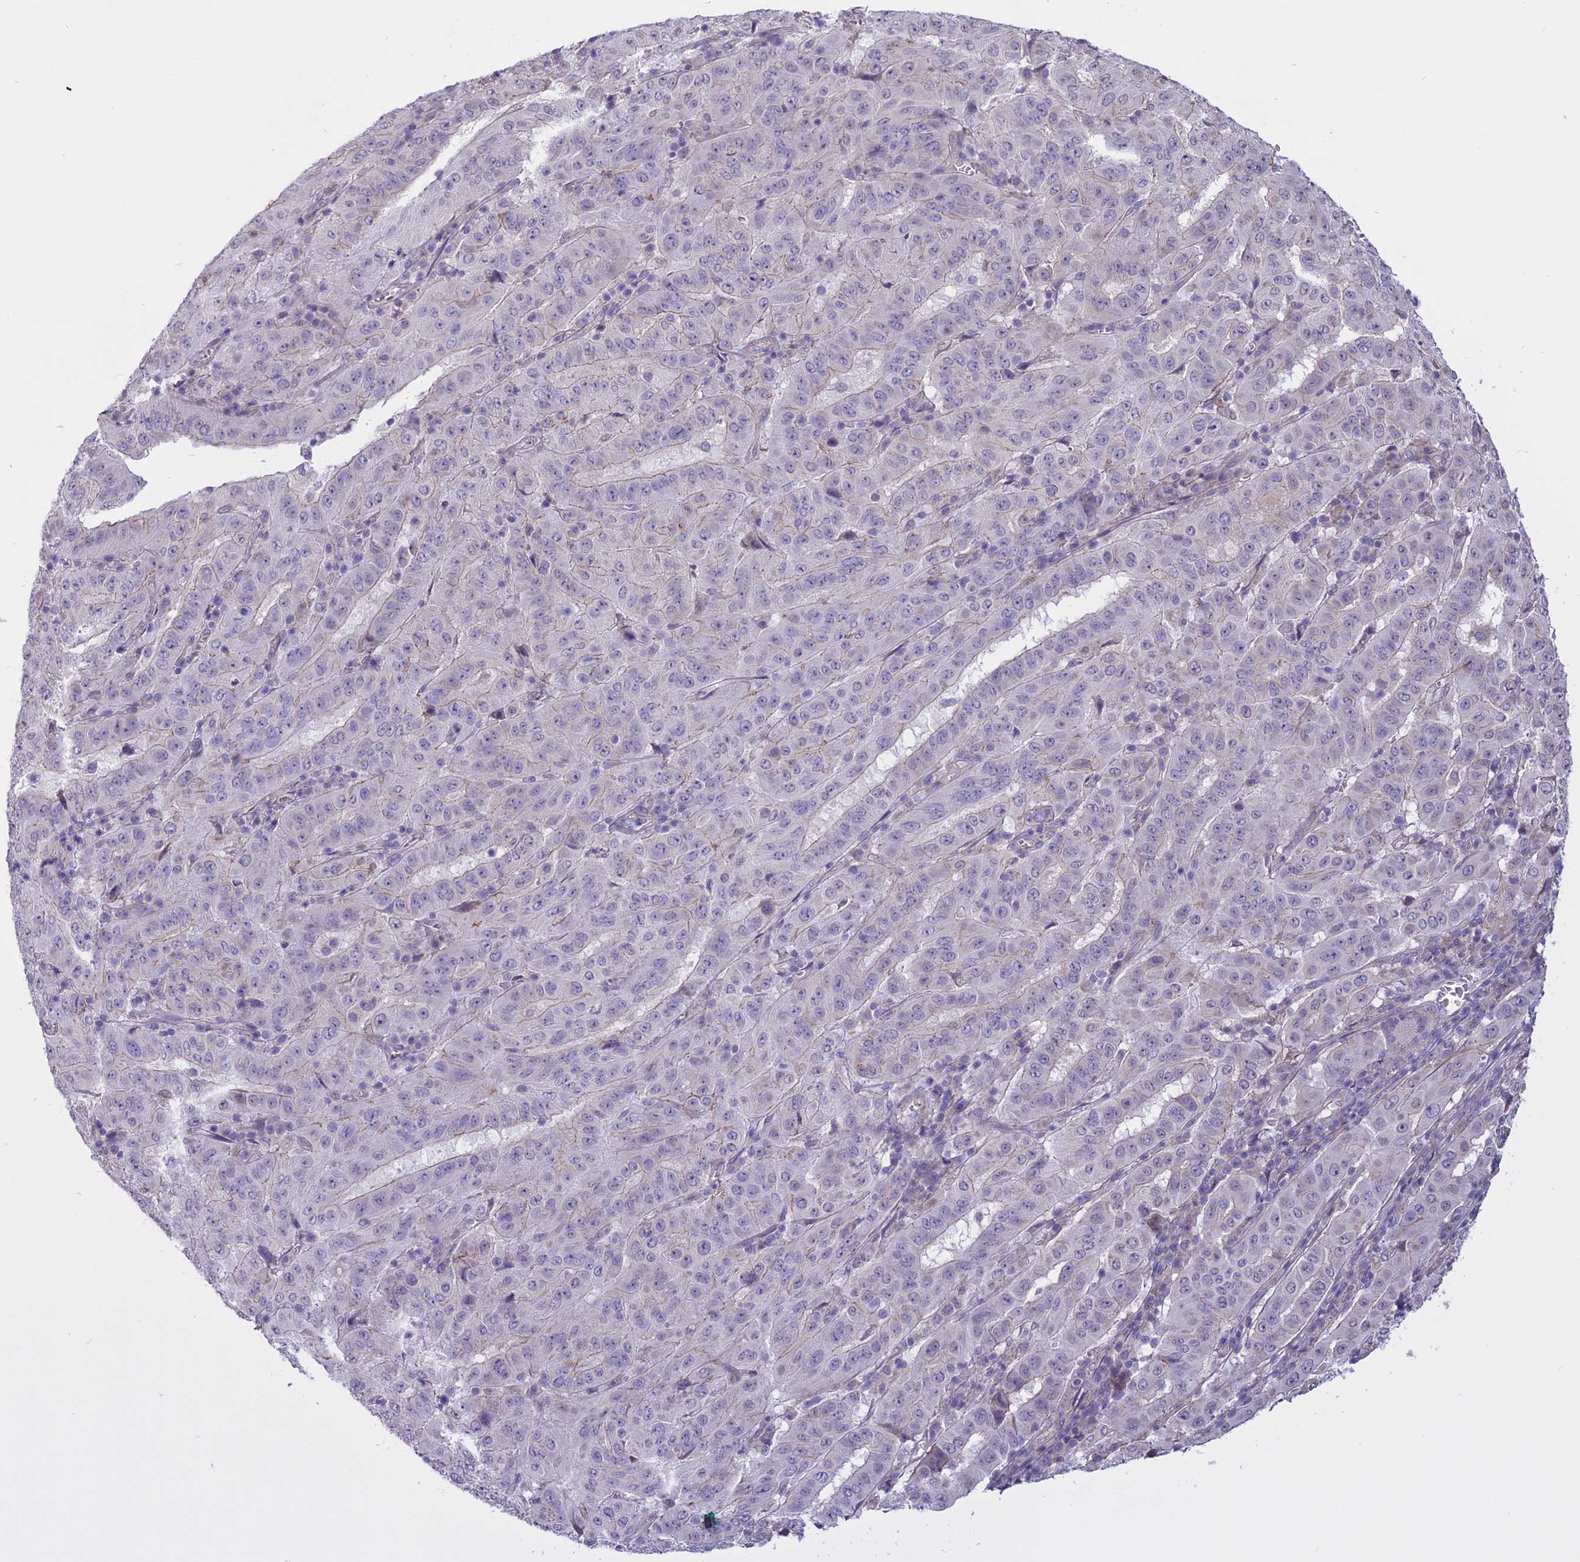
{"staining": {"intensity": "negative", "quantity": "none", "location": "none"}, "tissue": "pancreatic cancer", "cell_type": "Tumor cells", "image_type": "cancer", "snomed": [{"axis": "morphology", "description": "Adenocarcinoma, NOS"}, {"axis": "topography", "description": "Pancreas"}], "caption": "Tumor cells show no significant positivity in pancreatic cancer (adenocarcinoma). (DAB immunohistochemistry visualized using brightfield microscopy, high magnification).", "gene": "SPHKAP", "patient": {"sex": "male", "age": 63}}